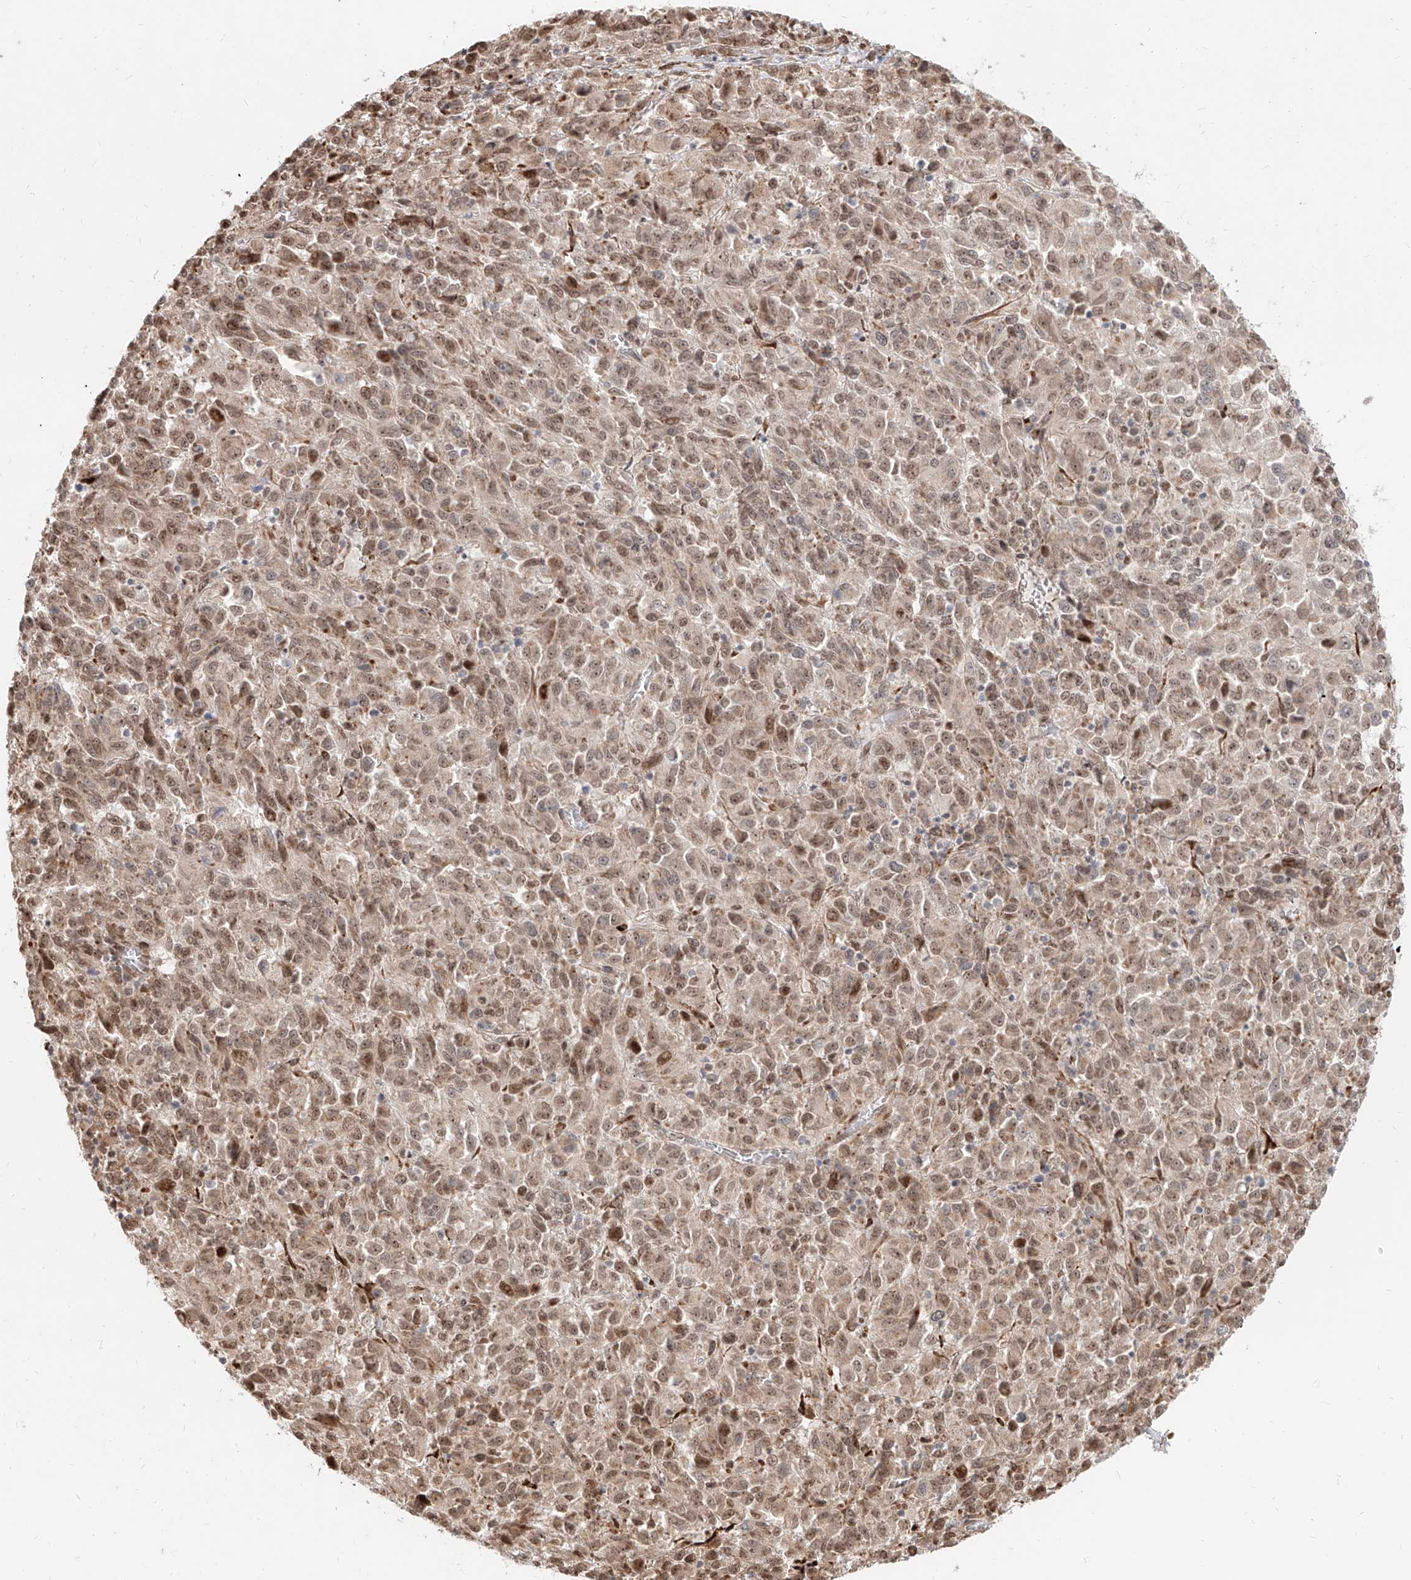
{"staining": {"intensity": "moderate", "quantity": ">75%", "location": "nuclear"}, "tissue": "melanoma", "cell_type": "Tumor cells", "image_type": "cancer", "snomed": [{"axis": "morphology", "description": "Malignant melanoma, Metastatic site"}, {"axis": "topography", "description": "Lung"}], "caption": "Melanoma stained with DAB (3,3'-diaminobenzidine) IHC displays medium levels of moderate nuclear positivity in about >75% of tumor cells.", "gene": "ZNF710", "patient": {"sex": "male", "age": 64}}